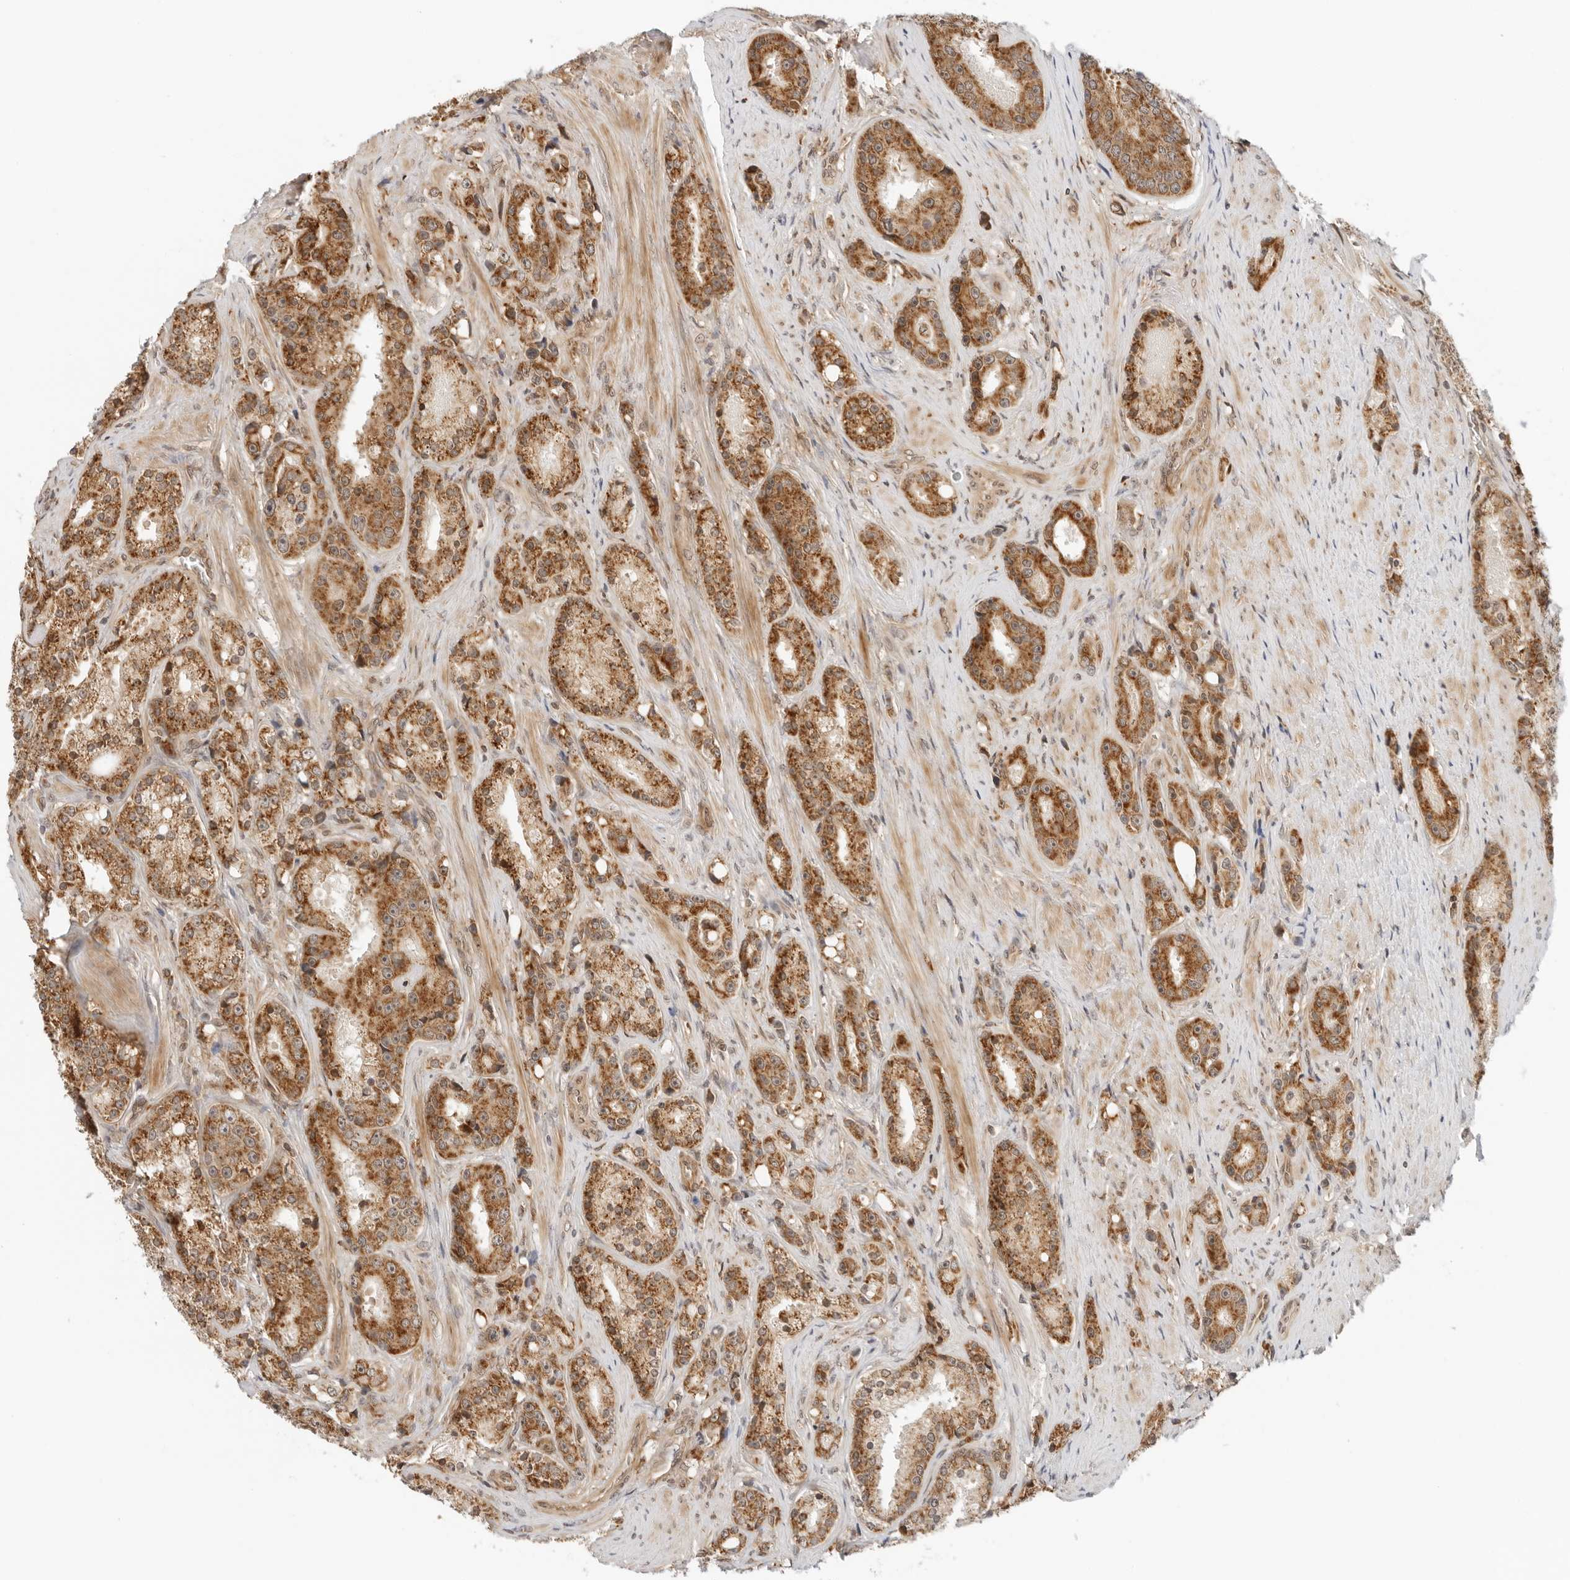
{"staining": {"intensity": "moderate", "quantity": ">75%", "location": "cytoplasmic/membranous"}, "tissue": "prostate cancer", "cell_type": "Tumor cells", "image_type": "cancer", "snomed": [{"axis": "morphology", "description": "Adenocarcinoma, High grade"}, {"axis": "topography", "description": "Prostate"}], "caption": "A high-resolution photomicrograph shows IHC staining of adenocarcinoma (high-grade) (prostate), which demonstrates moderate cytoplasmic/membranous expression in about >75% of tumor cells.", "gene": "RC3H1", "patient": {"sex": "male", "age": 60}}